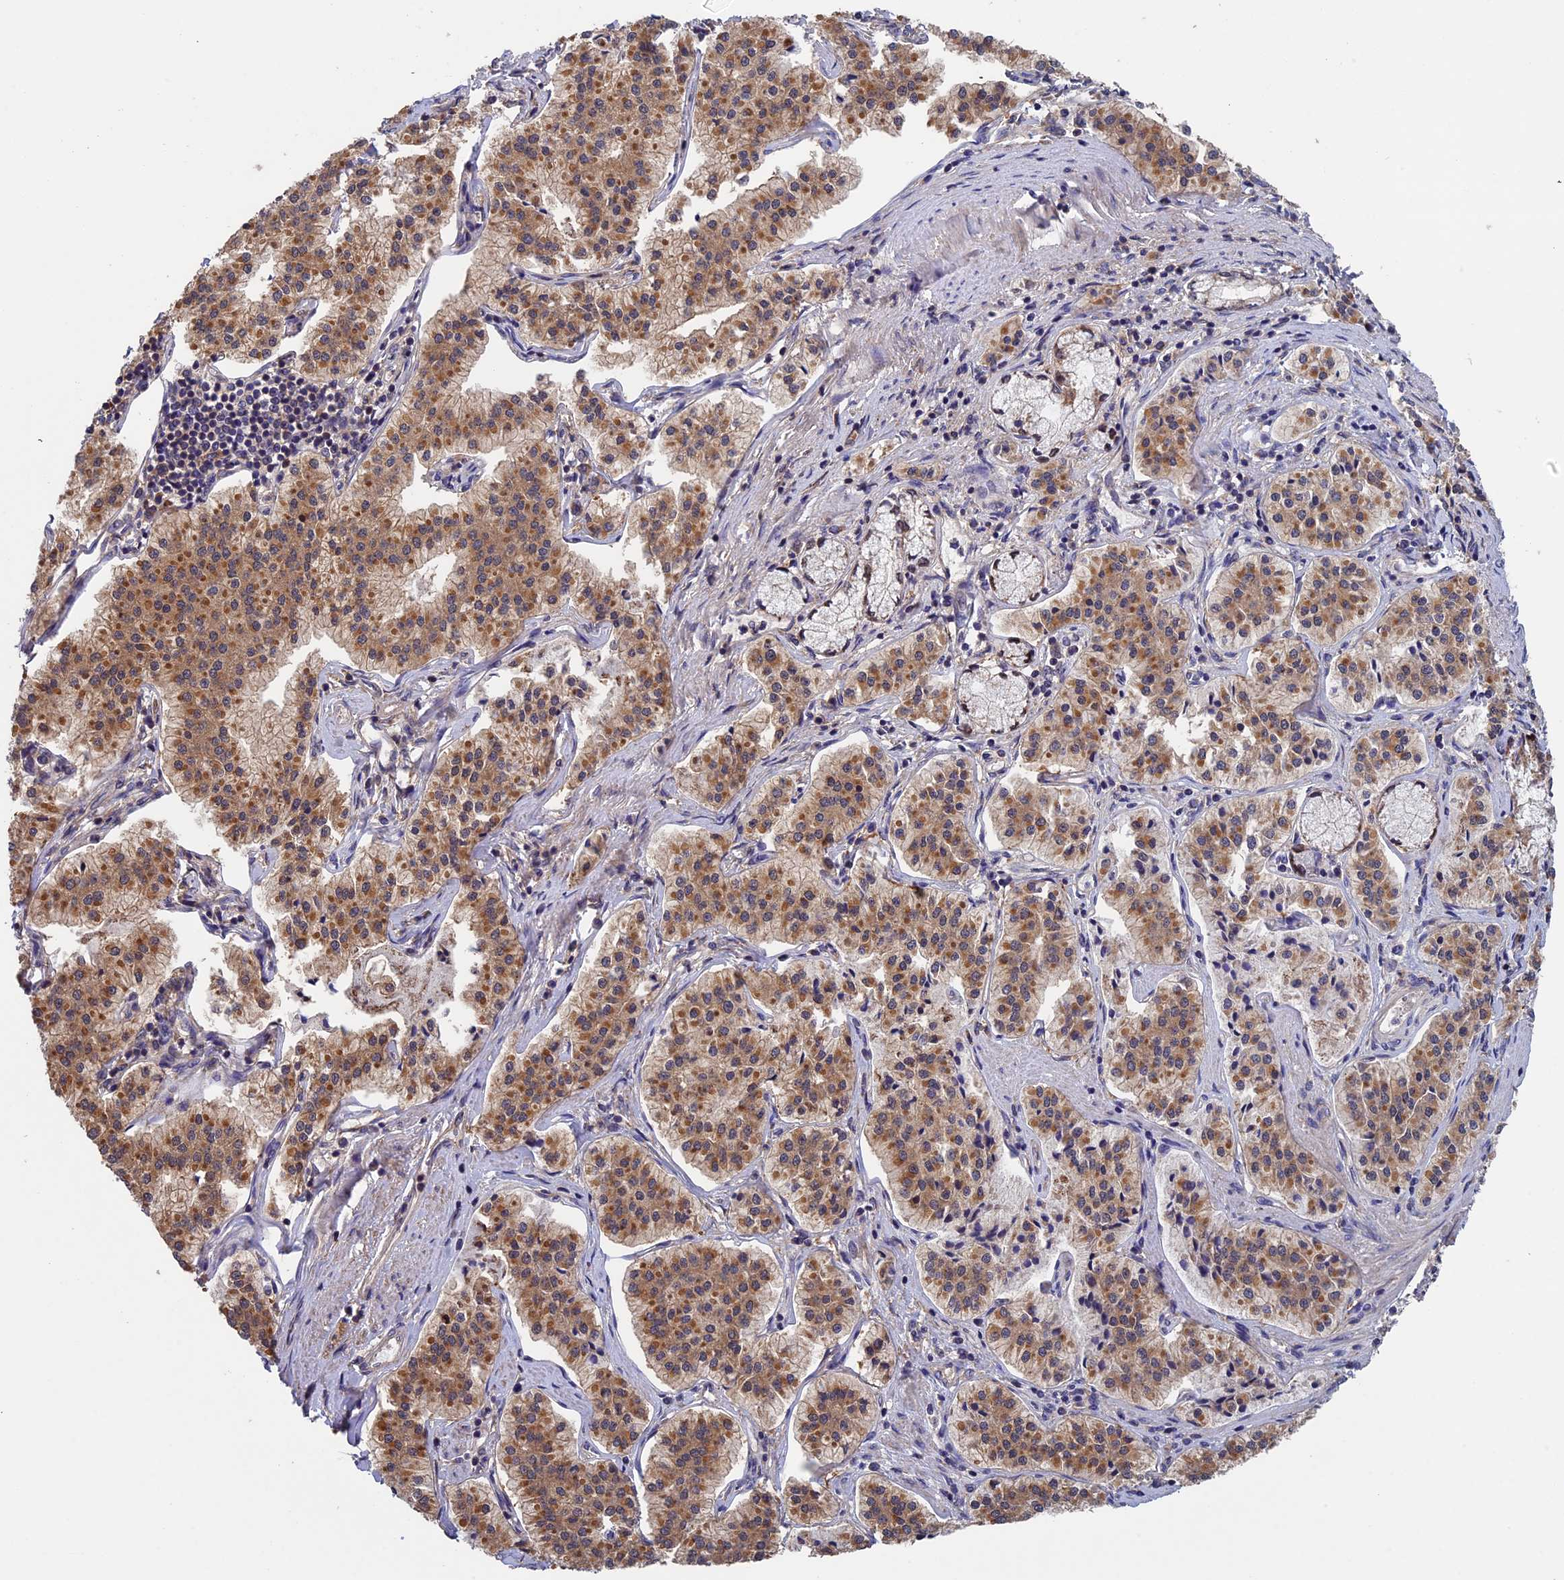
{"staining": {"intensity": "moderate", "quantity": ">75%", "location": "cytoplasmic/membranous"}, "tissue": "pancreatic cancer", "cell_type": "Tumor cells", "image_type": "cancer", "snomed": [{"axis": "morphology", "description": "Adenocarcinoma, NOS"}, {"axis": "topography", "description": "Pancreas"}], "caption": "Immunohistochemical staining of human adenocarcinoma (pancreatic) exhibits medium levels of moderate cytoplasmic/membranous protein staining in about >75% of tumor cells.", "gene": "LCMT1", "patient": {"sex": "female", "age": 50}}